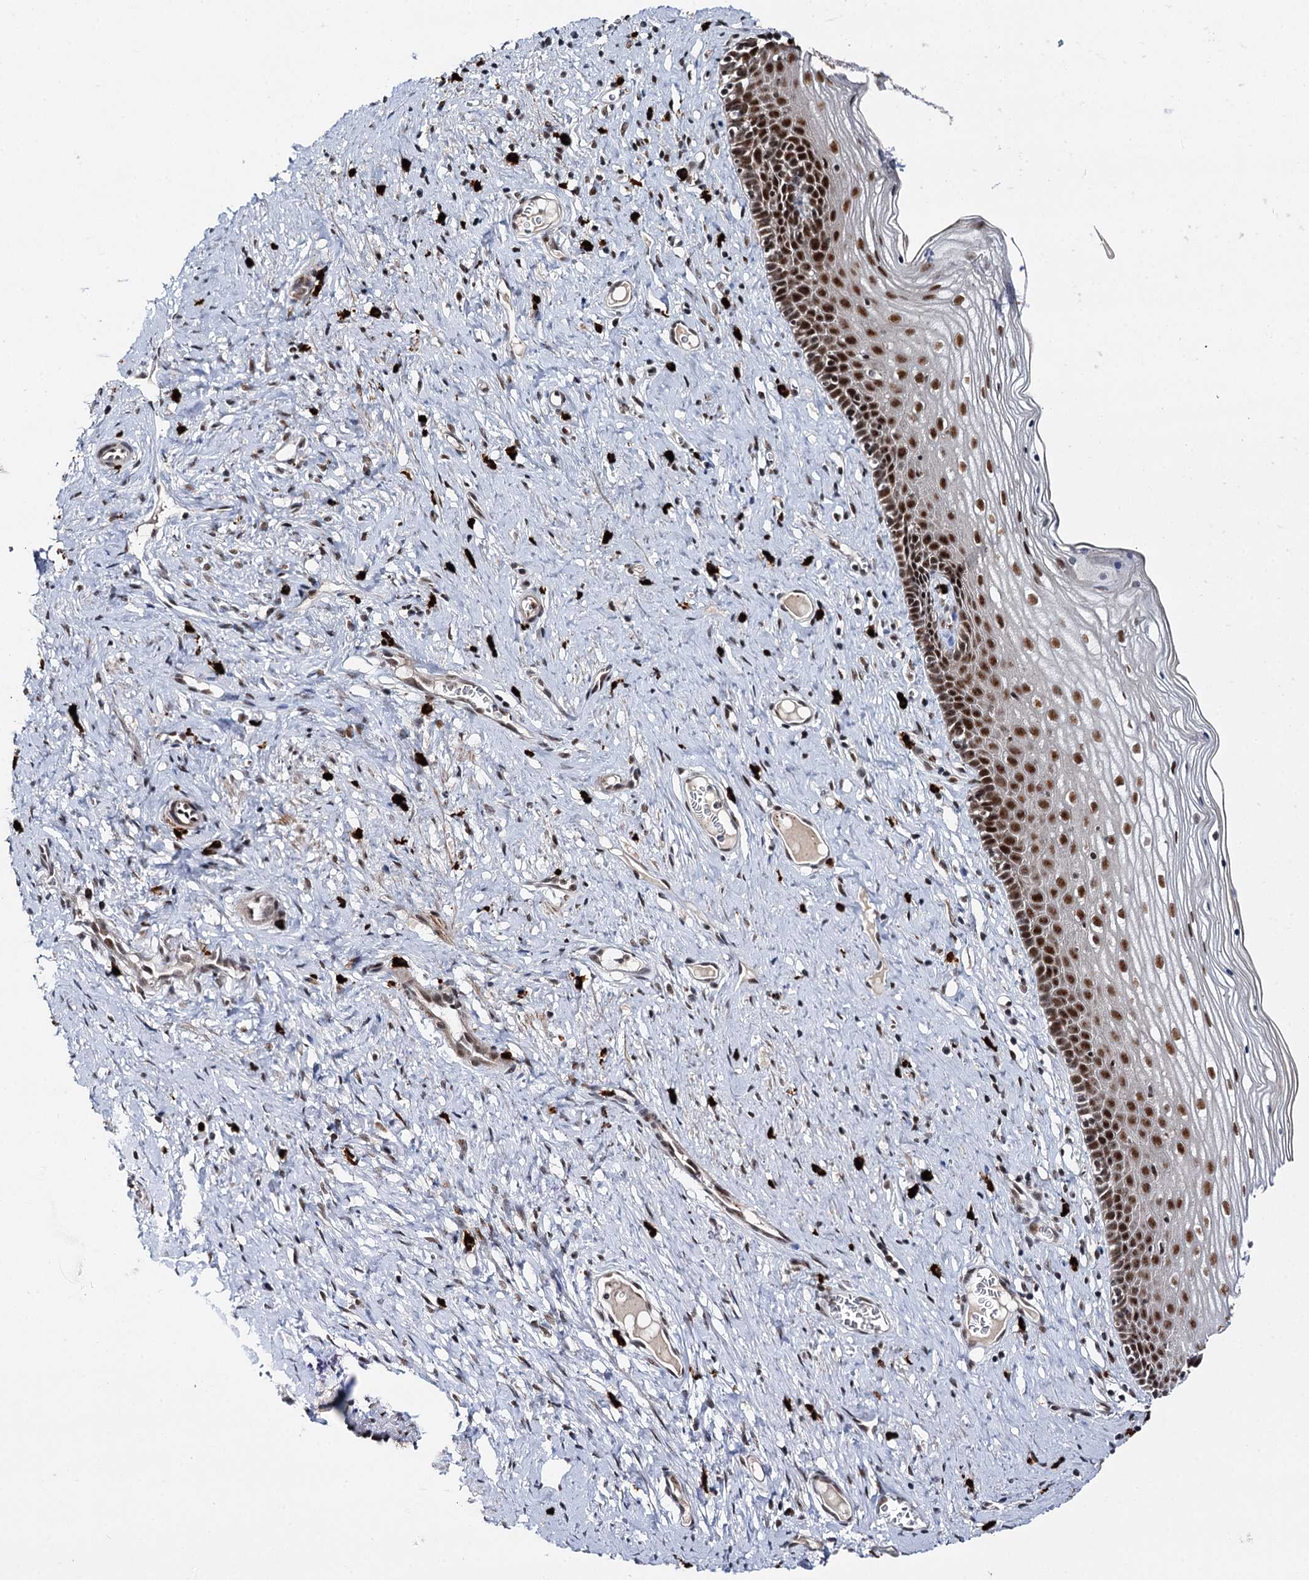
{"staining": {"intensity": "strong", "quantity": ">75%", "location": "nuclear"}, "tissue": "cervix", "cell_type": "Squamous epithelial cells", "image_type": "normal", "snomed": [{"axis": "morphology", "description": "Normal tissue, NOS"}, {"axis": "topography", "description": "Cervix"}], "caption": "Immunohistochemistry (IHC) of benign human cervix demonstrates high levels of strong nuclear expression in about >75% of squamous epithelial cells. The staining is performed using DAB (3,3'-diaminobenzidine) brown chromogen to label protein expression. The nuclei are counter-stained blue using hematoxylin.", "gene": "BUD13", "patient": {"sex": "female", "age": 42}}